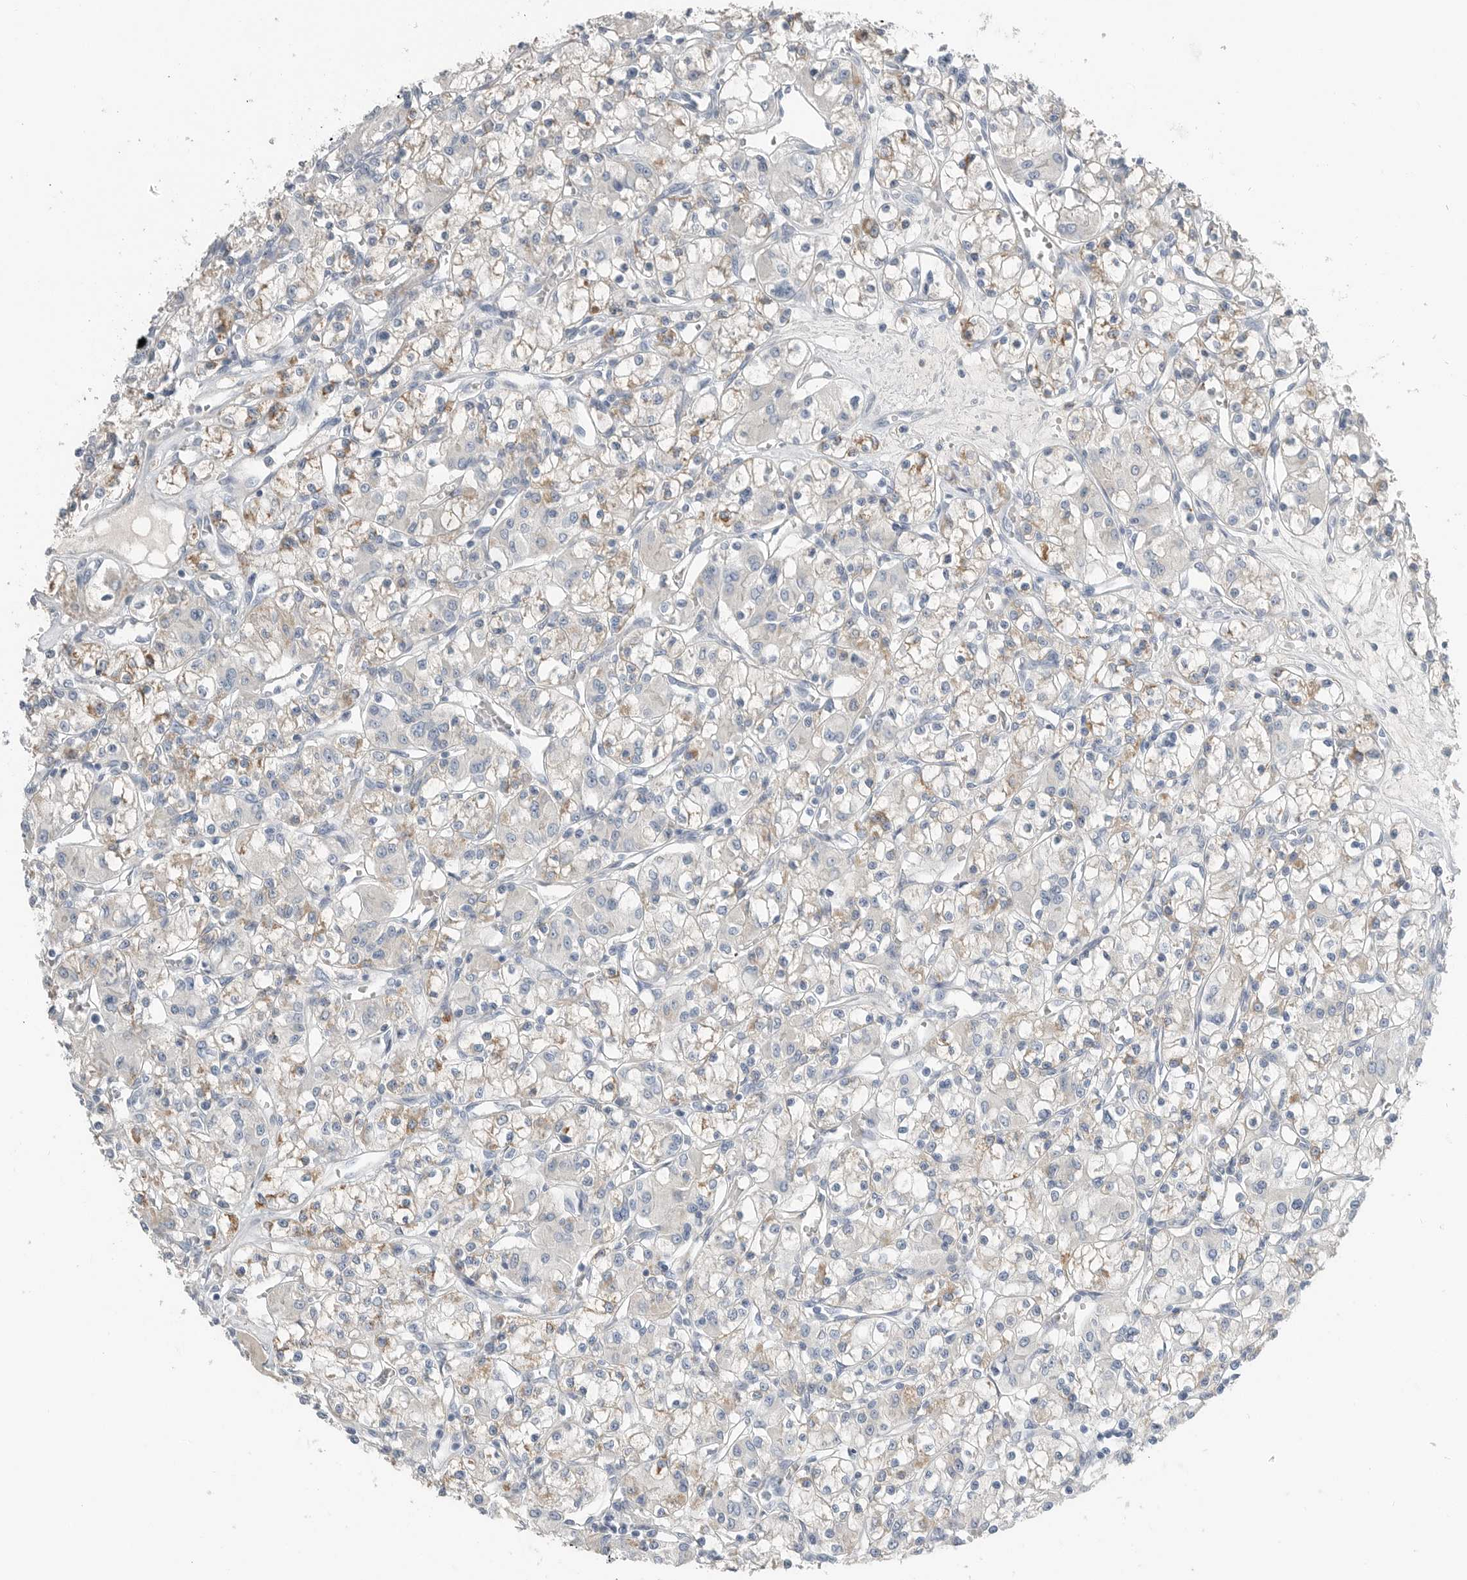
{"staining": {"intensity": "moderate", "quantity": "25%-75%", "location": "cytoplasmic/membranous"}, "tissue": "renal cancer", "cell_type": "Tumor cells", "image_type": "cancer", "snomed": [{"axis": "morphology", "description": "Adenocarcinoma, NOS"}, {"axis": "topography", "description": "Kidney"}], "caption": "Protein analysis of renal cancer tissue exhibits moderate cytoplasmic/membranous staining in approximately 25%-75% of tumor cells. Immunohistochemistry (ihc) stains the protein in brown and the nuclei are stained blue.", "gene": "SERPINB7", "patient": {"sex": "female", "age": 59}}